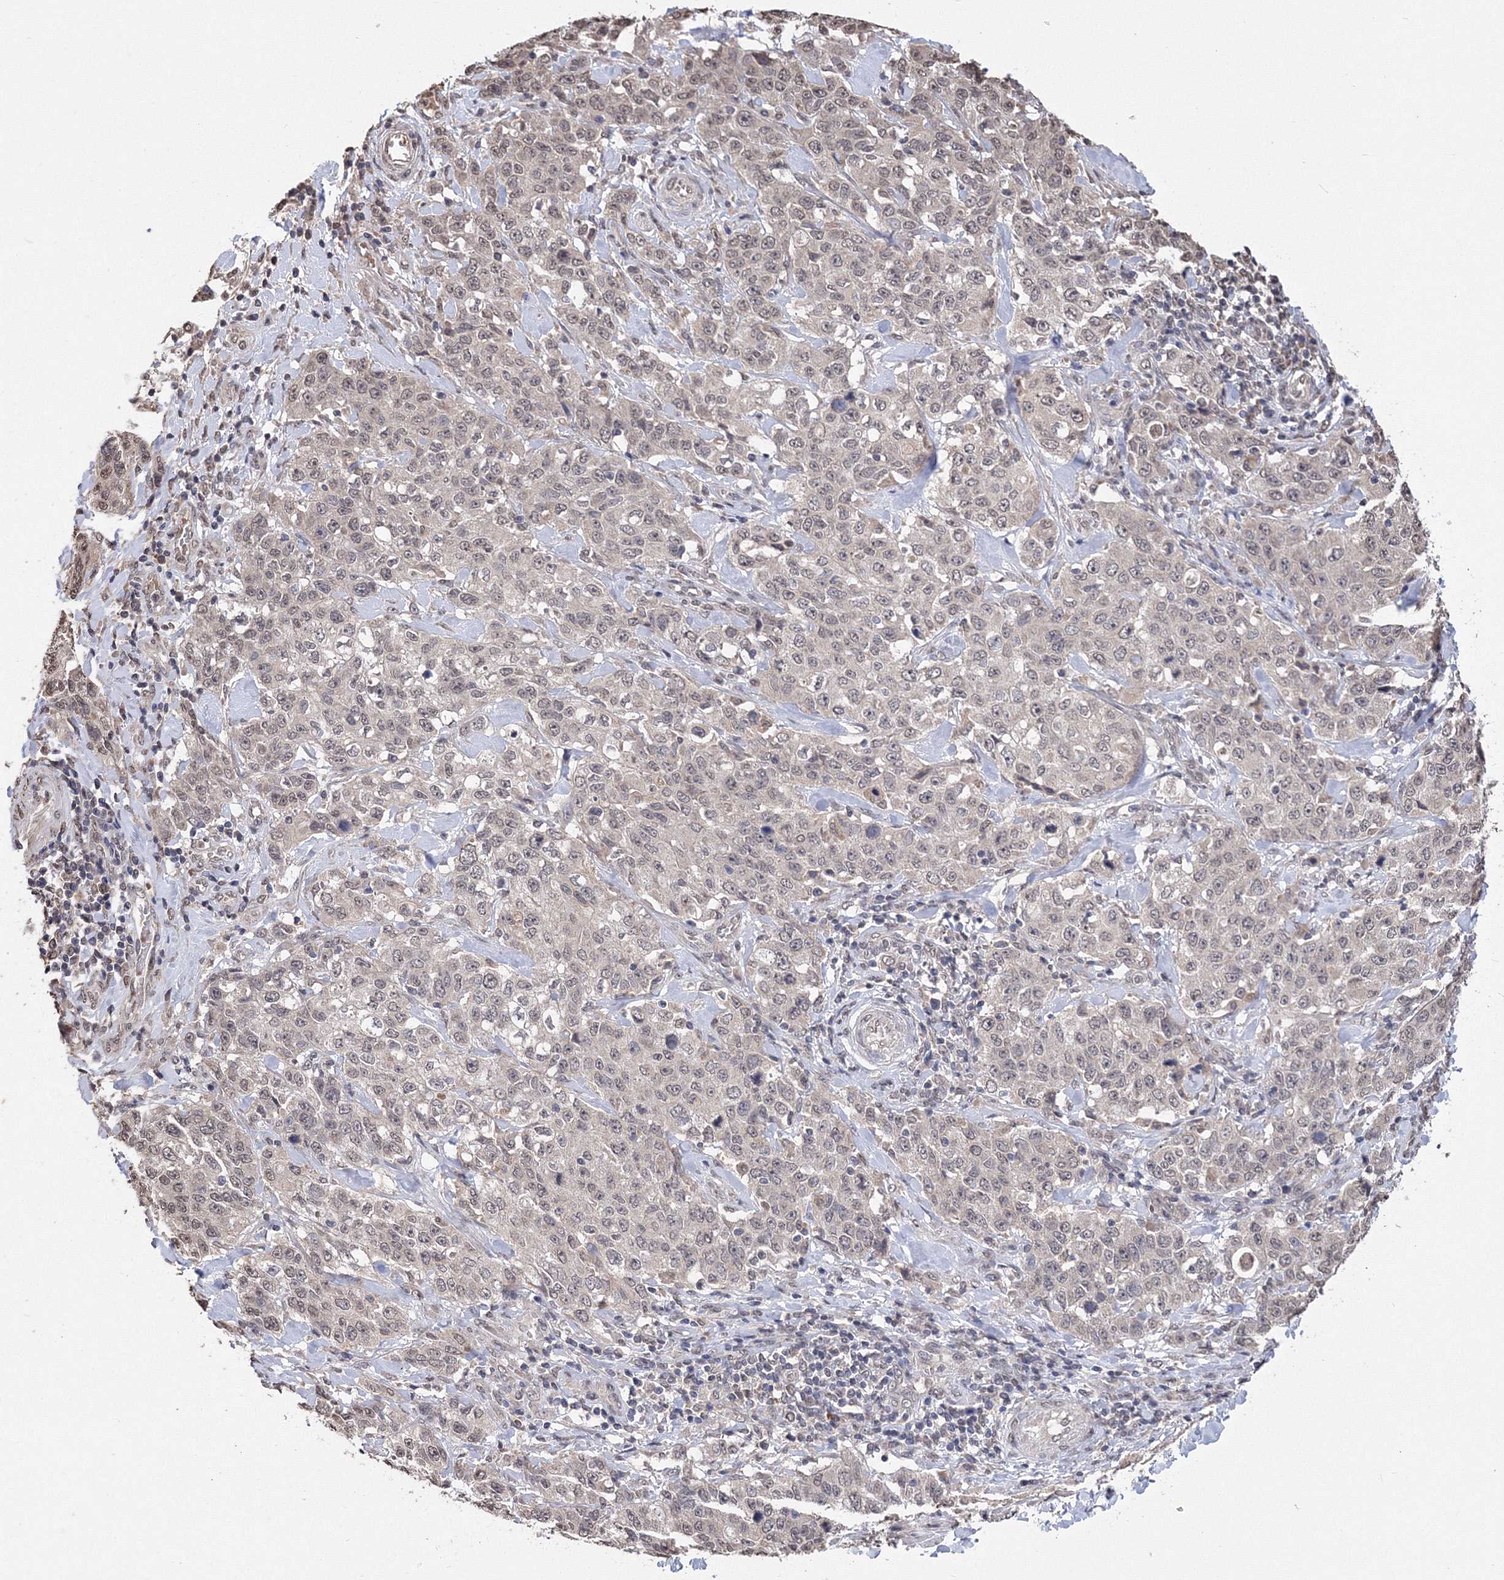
{"staining": {"intensity": "weak", "quantity": ">75%", "location": "nuclear"}, "tissue": "stomach cancer", "cell_type": "Tumor cells", "image_type": "cancer", "snomed": [{"axis": "morphology", "description": "Adenocarcinoma, NOS"}, {"axis": "topography", "description": "Stomach"}], "caption": "IHC (DAB) staining of human adenocarcinoma (stomach) shows weak nuclear protein expression in approximately >75% of tumor cells.", "gene": "GPN1", "patient": {"sex": "male", "age": 48}}